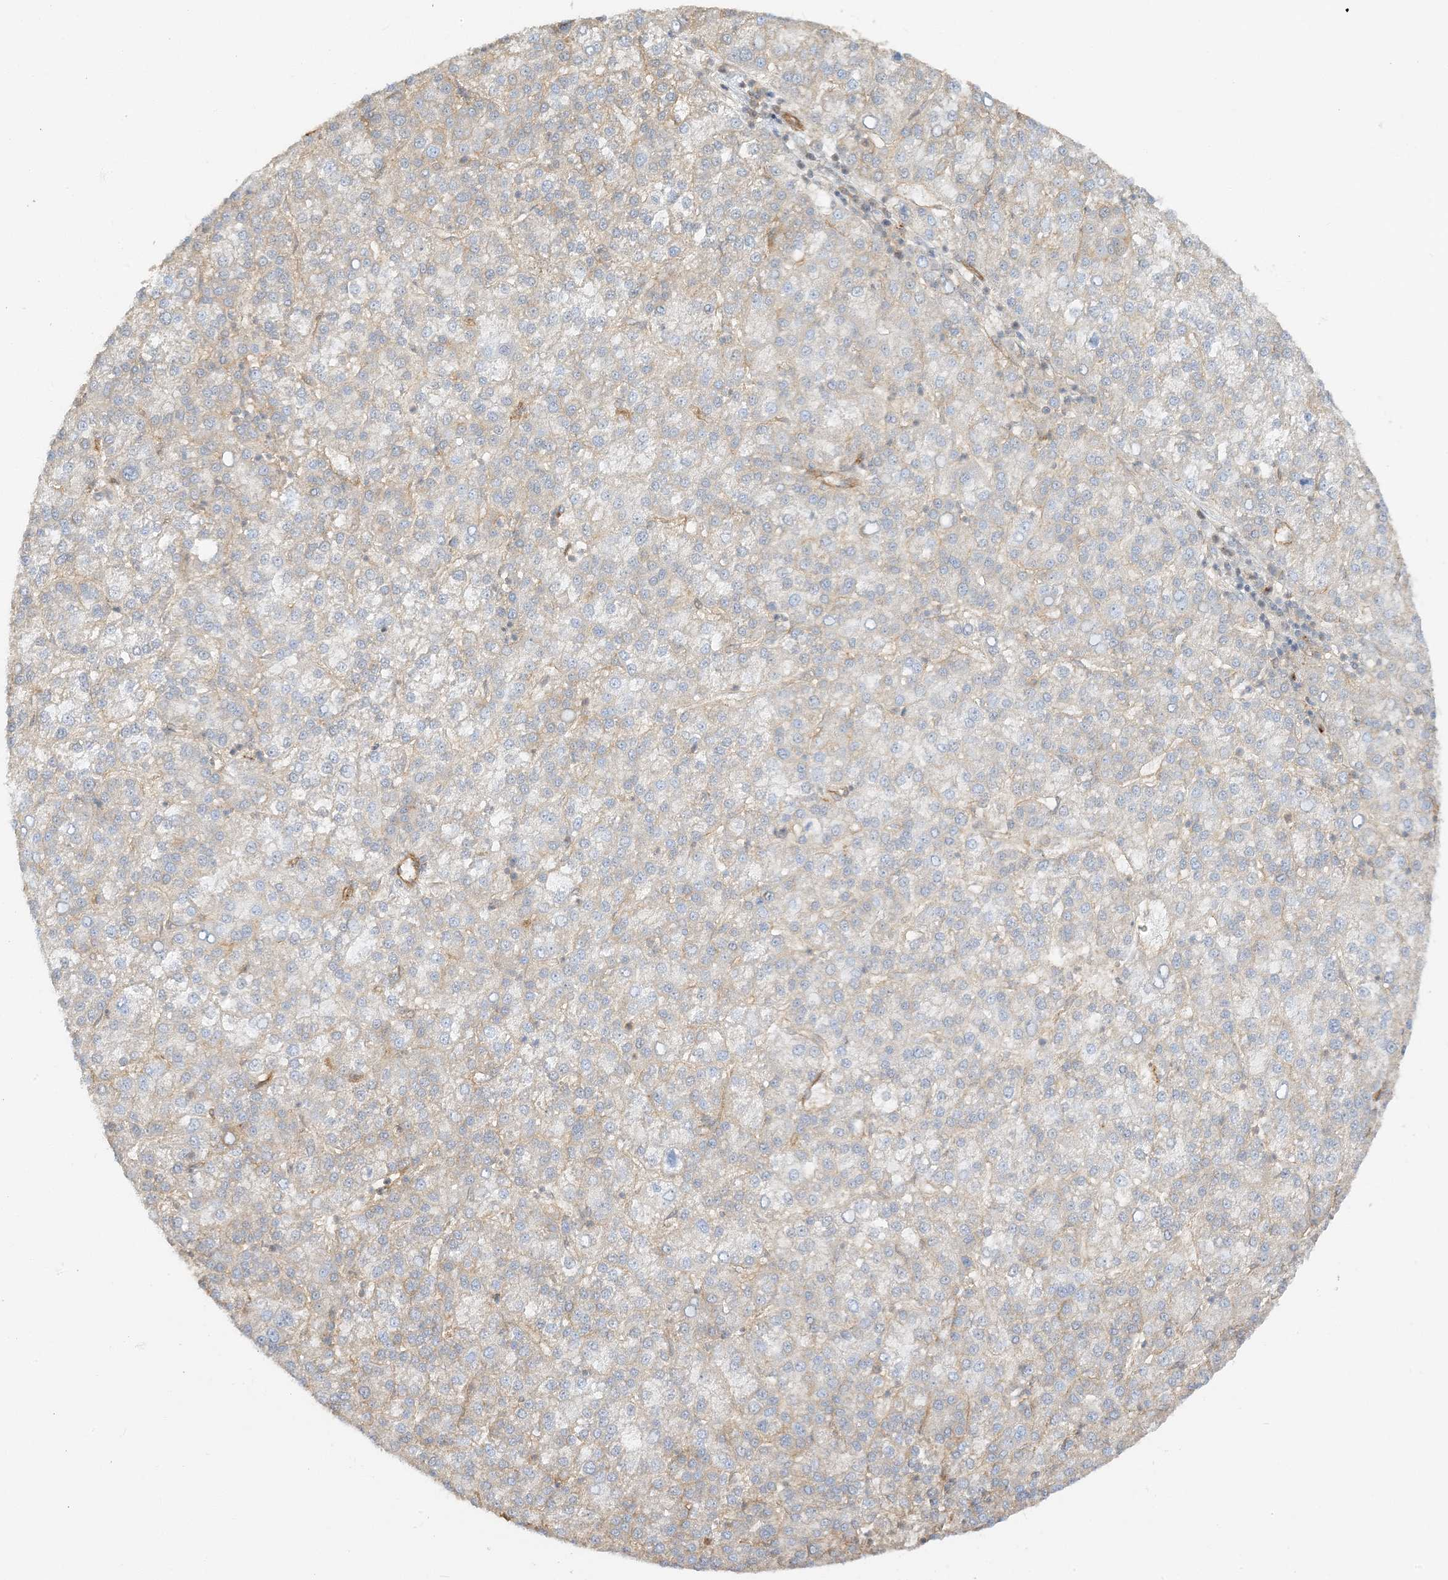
{"staining": {"intensity": "weak", "quantity": "<25%", "location": "cytoplasmic/membranous"}, "tissue": "liver cancer", "cell_type": "Tumor cells", "image_type": "cancer", "snomed": [{"axis": "morphology", "description": "Carcinoma, Hepatocellular, NOS"}, {"axis": "topography", "description": "Liver"}], "caption": "Micrograph shows no protein positivity in tumor cells of liver cancer (hepatocellular carcinoma) tissue. Brightfield microscopy of immunohistochemistry (IHC) stained with DAB (3,3'-diaminobenzidine) (brown) and hematoxylin (blue), captured at high magnification.", "gene": "UBAP2L", "patient": {"sex": "female", "age": 58}}